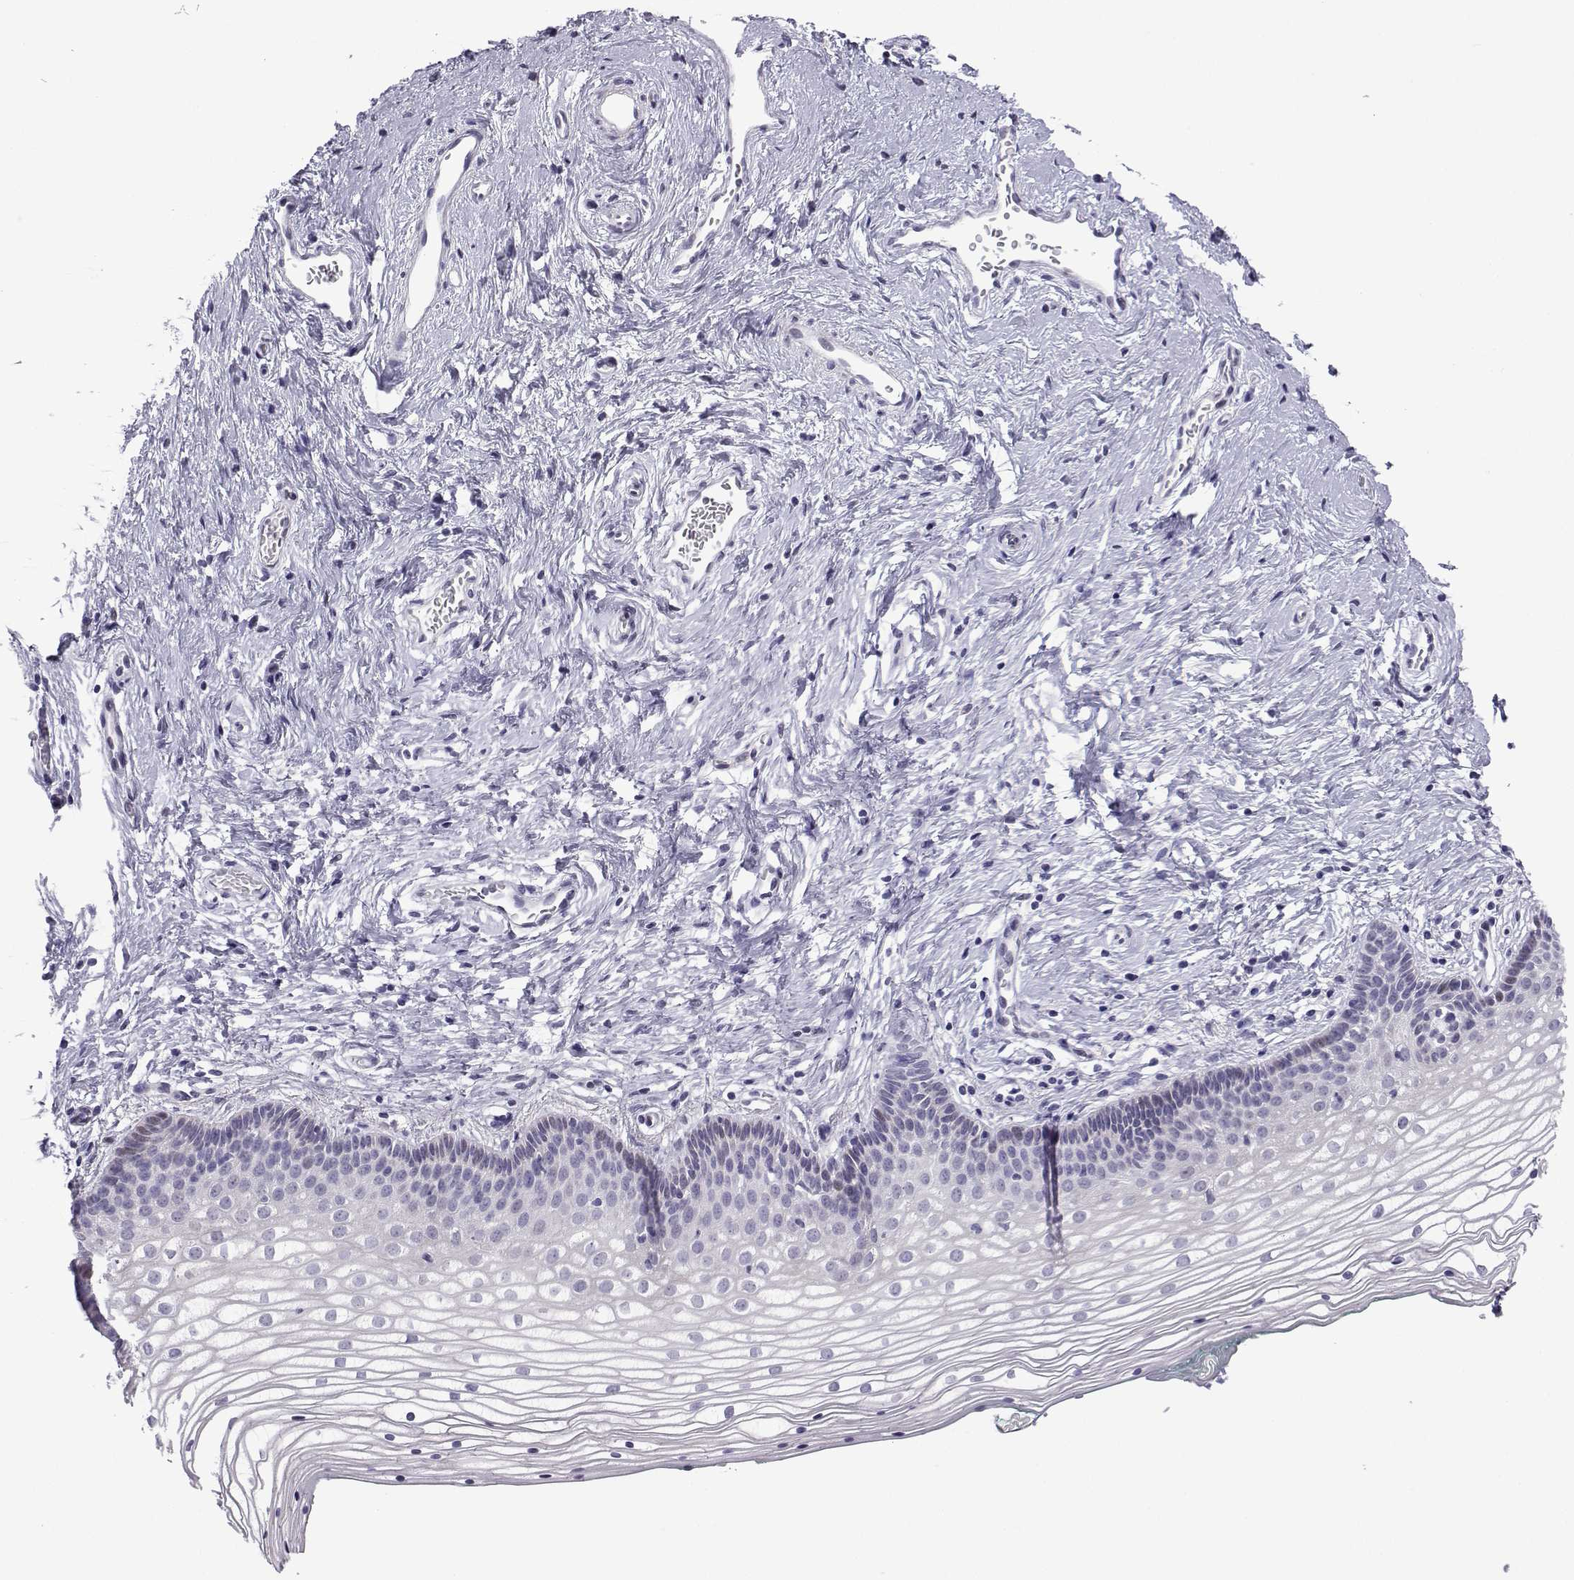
{"staining": {"intensity": "negative", "quantity": "none", "location": "none"}, "tissue": "vagina", "cell_type": "Squamous epithelial cells", "image_type": "normal", "snomed": [{"axis": "morphology", "description": "Normal tissue, NOS"}, {"axis": "topography", "description": "Vagina"}], "caption": "High power microscopy histopathology image of an immunohistochemistry (IHC) micrograph of normal vagina, revealing no significant expression in squamous epithelial cells.", "gene": "CFAP70", "patient": {"sex": "female", "age": 36}}